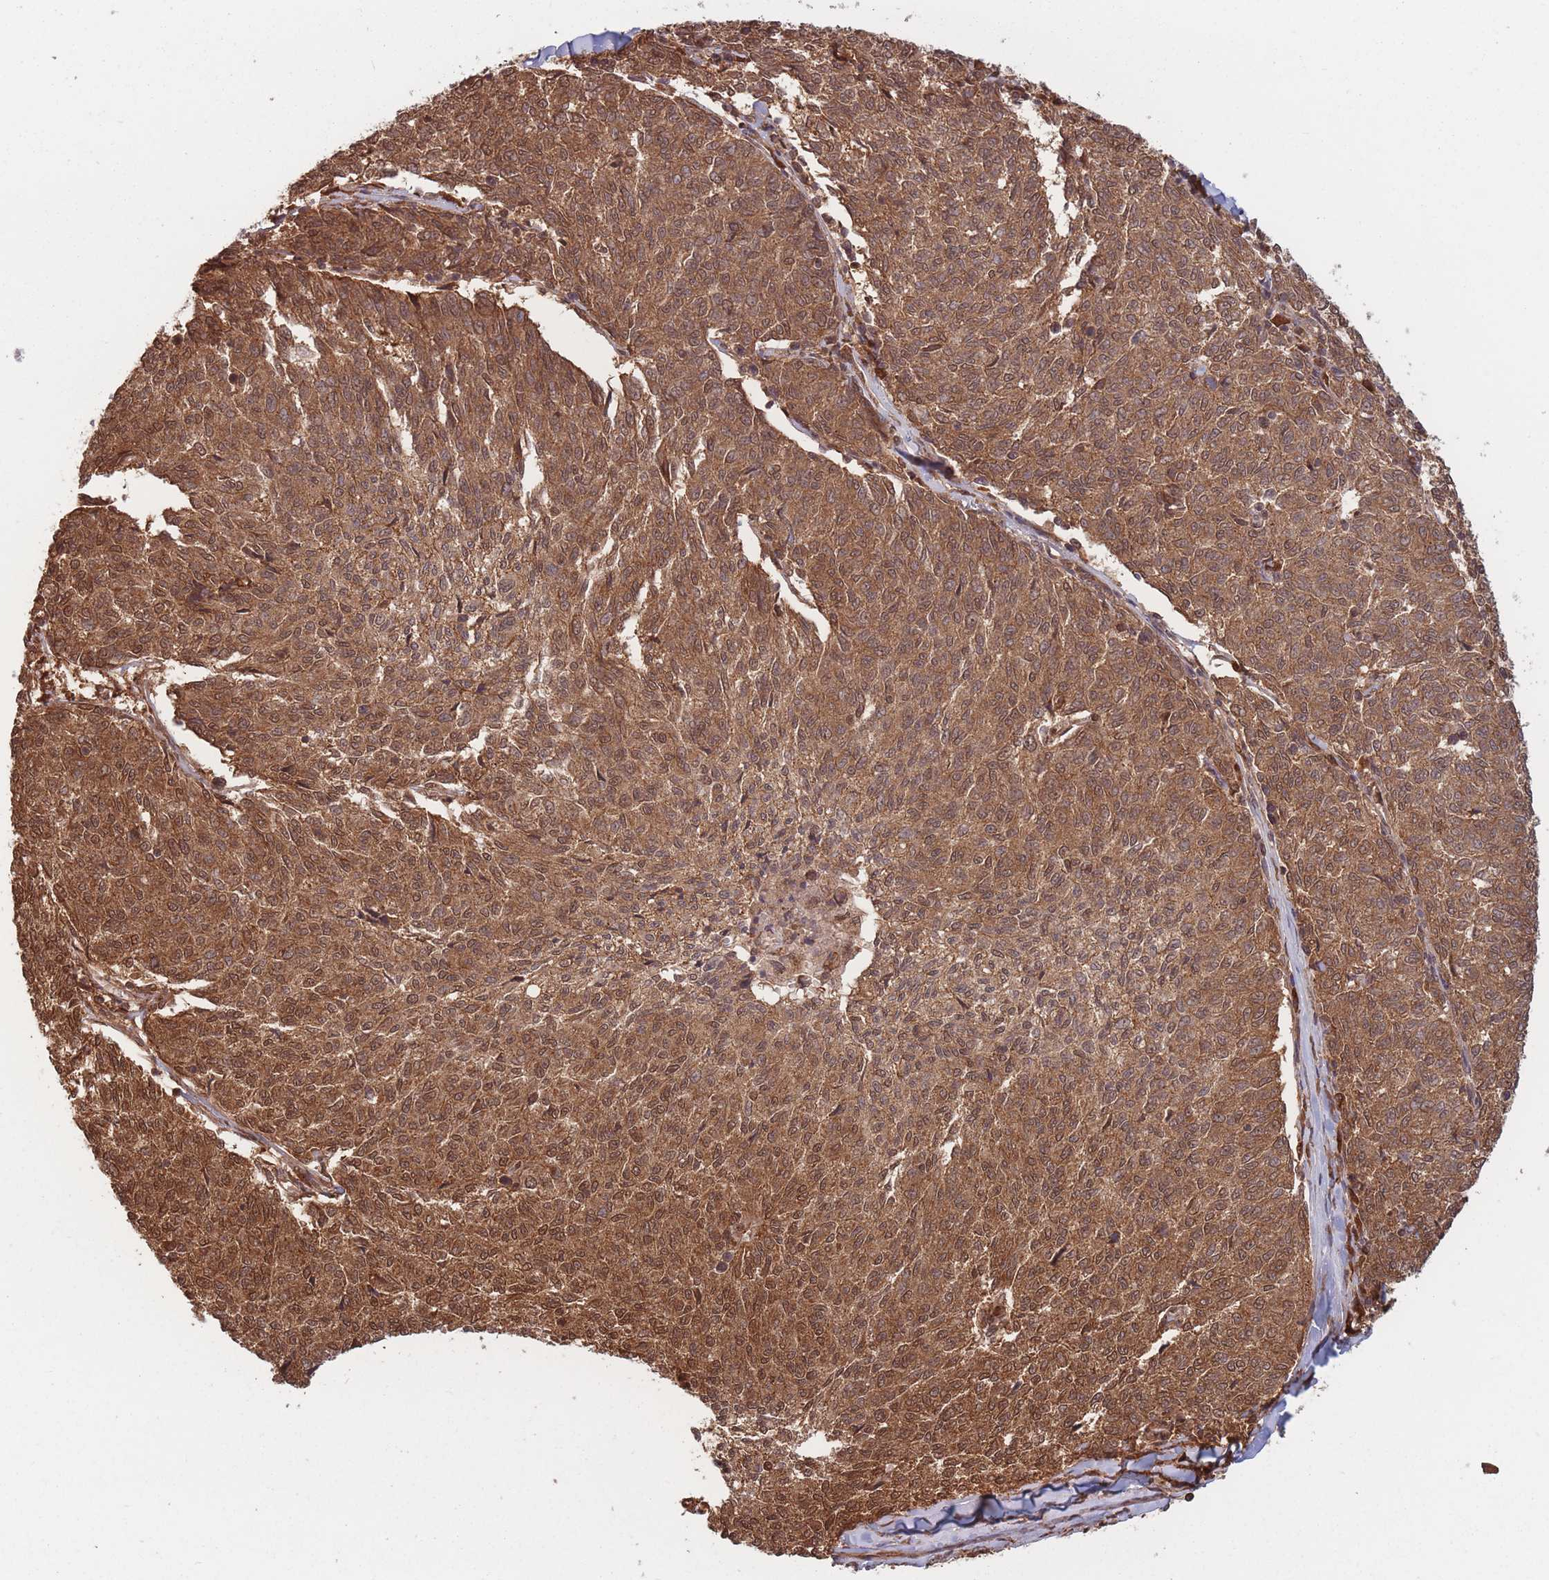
{"staining": {"intensity": "moderate", "quantity": ">75%", "location": "cytoplasmic/membranous,nuclear"}, "tissue": "melanoma", "cell_type": "Tumor cells", "image_type": "cancer", "snomed": [{"axis": "morphology", "description": "Malignant melanoma, NOS"}, {"axis": "topography", "description": "Skin"}], "caption": "Tumor cells show moderate cytoplasmic/membranous and nuclear staining in approximately >75% of cells in malignant melanoma.", "gene": "PODXL2", "patient": {"sex": "female", "age": 72}}